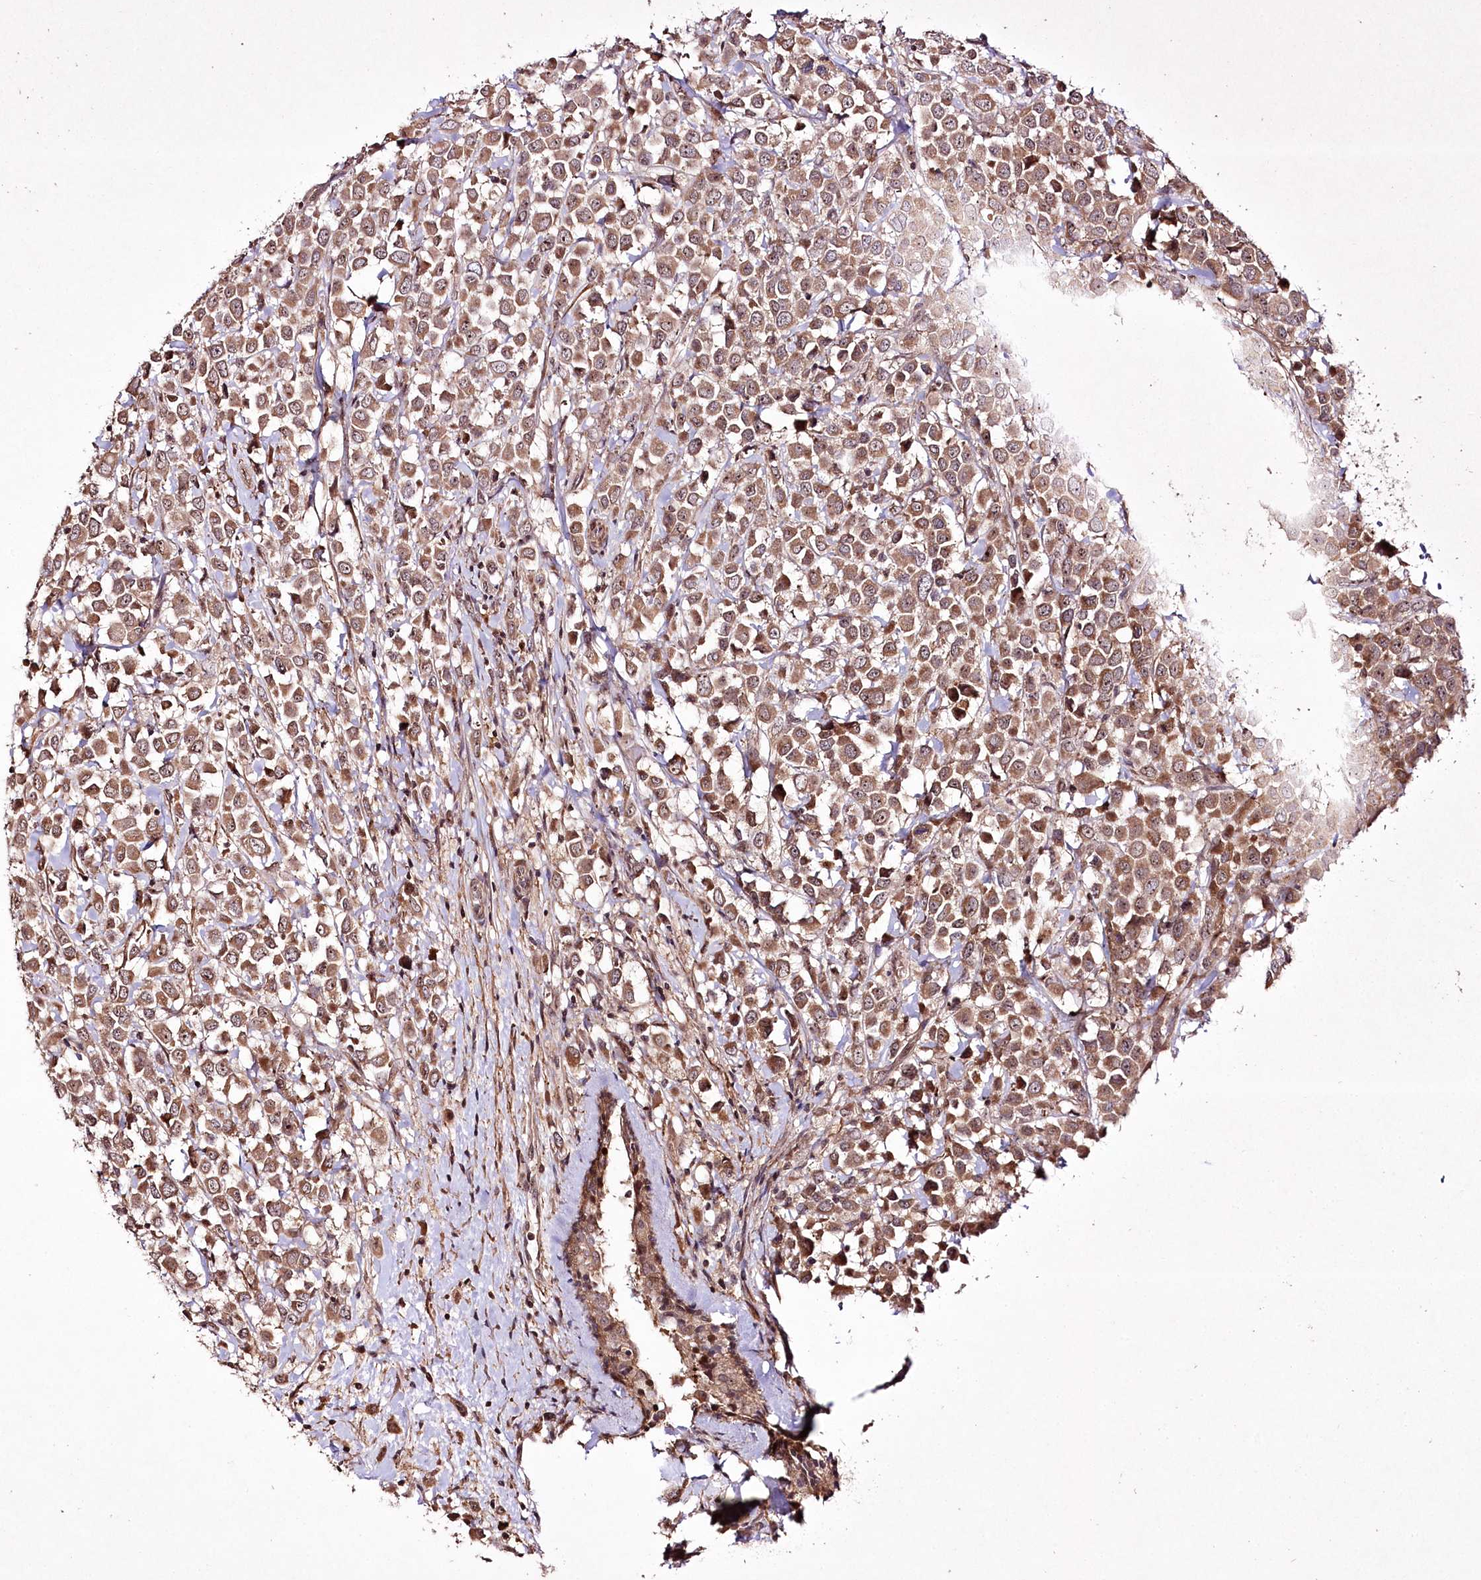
{"staining": {"intensity": "moderate", "quantity": ">75%", "location": "cytoplasmic/membranous,nuclear"}, "tissue": "breast cancer", "cell_type": "Tumor cells", "image_type": "cancer", "snomed": [{"axis": "morphology", "description": "Duct carcinoma"}, {"axis": "topography", "description": "Breast"}], "caption": "Immunohistochemistry photomicrograph of intraductal carcinoma (breast) stained for a protein (brown), which displays medium levels of moderate cytoplasmic/membranous and nuclear positivity in approximately >75% of tumor cells.", "gene": "CCDC59", "patient": {"sex": "female", "age": 61}}